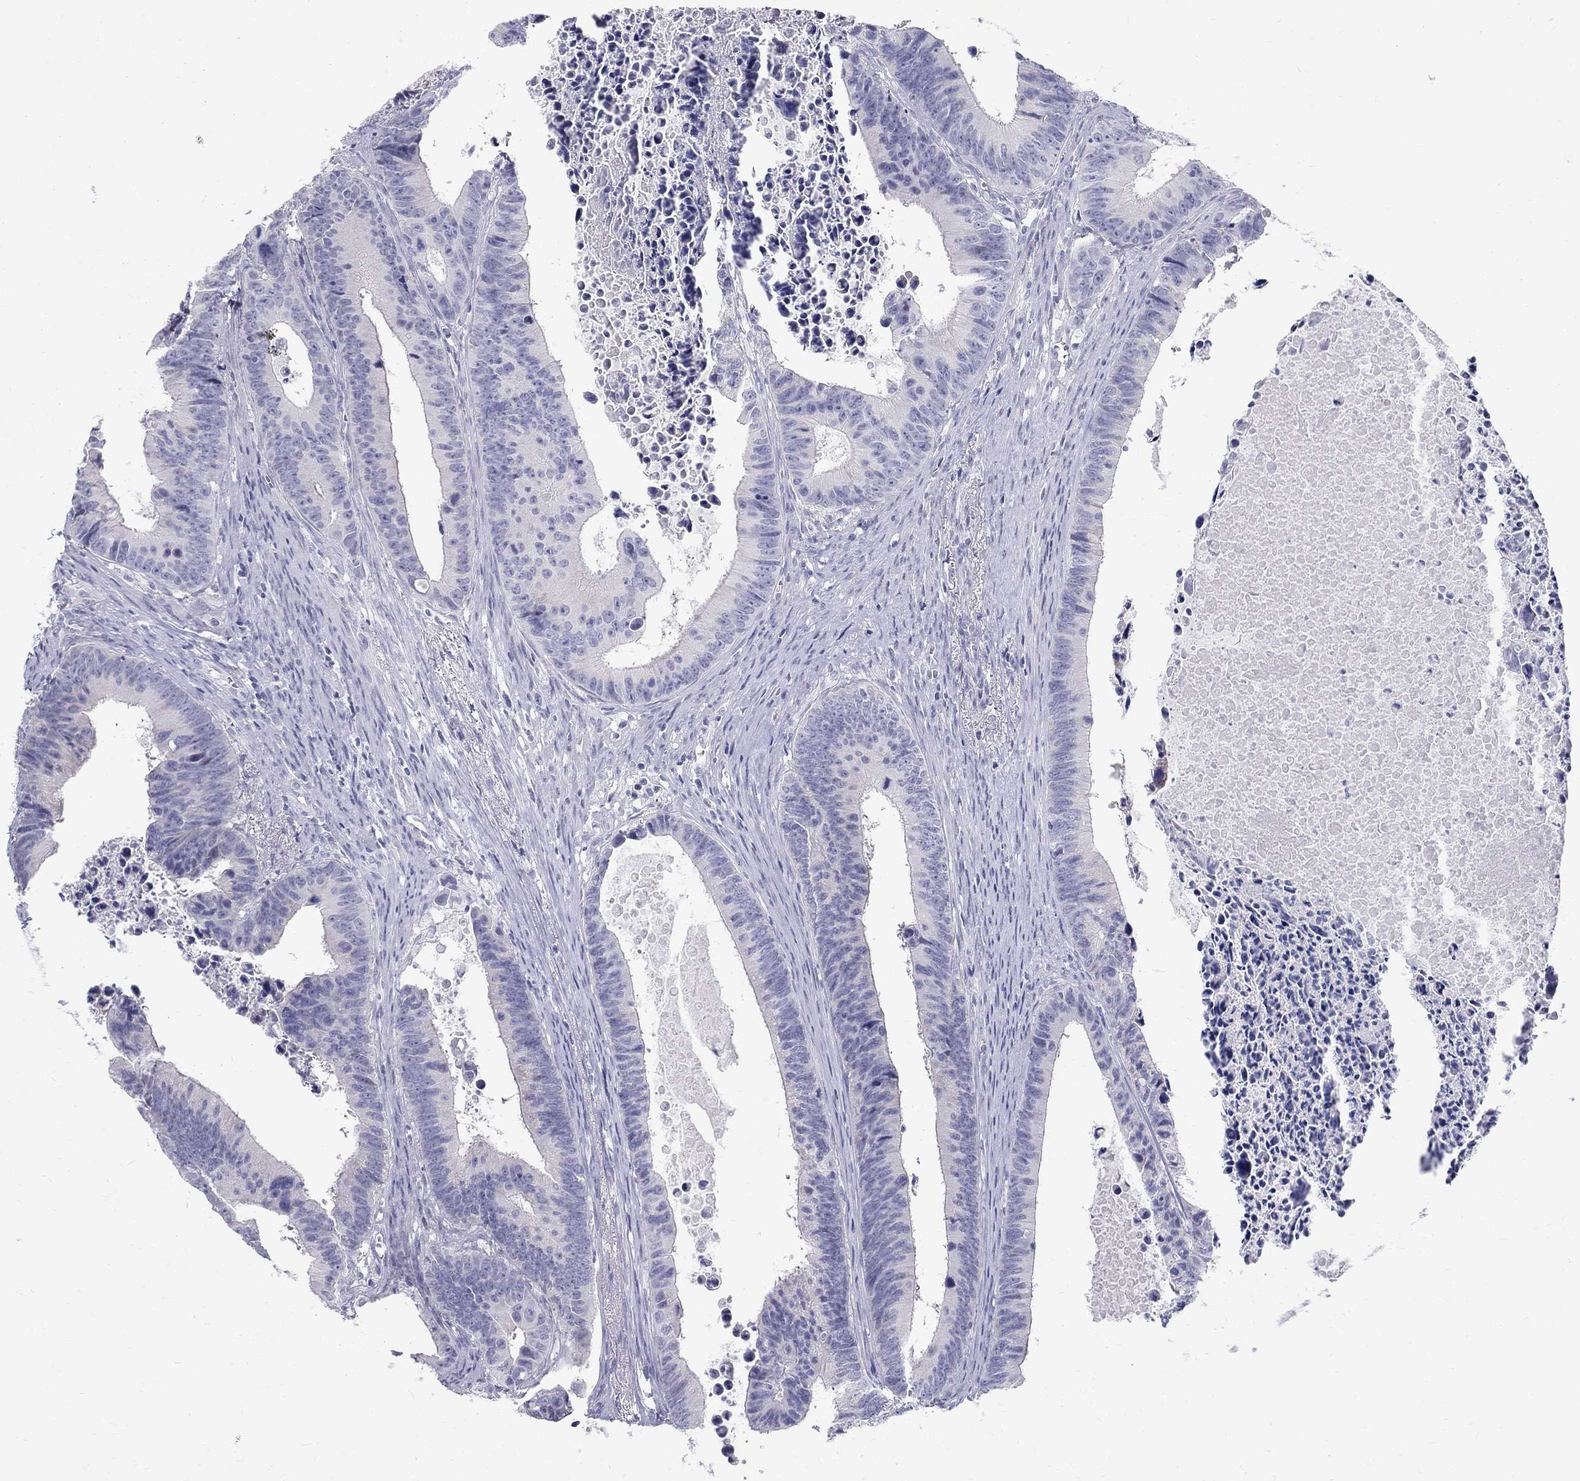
{"staining": {"intensity": "negative", "quantity": "none", "location": "none"}, "tissue": "colorectal cancer", "cell_type": "Tumor cells", "image_type": "cancer", "snomed": [{"axis": "morphology", "description": "Adenocarcinoma, NOS"}, {"axis": "topography", "description": "Colon"}], "caption": "The image reveals no significant positivity in tumor cells of adenocarcinoma (colorectal).", "gene": "MAGEB6", "patient": {"sex": "female", "age": 87}}